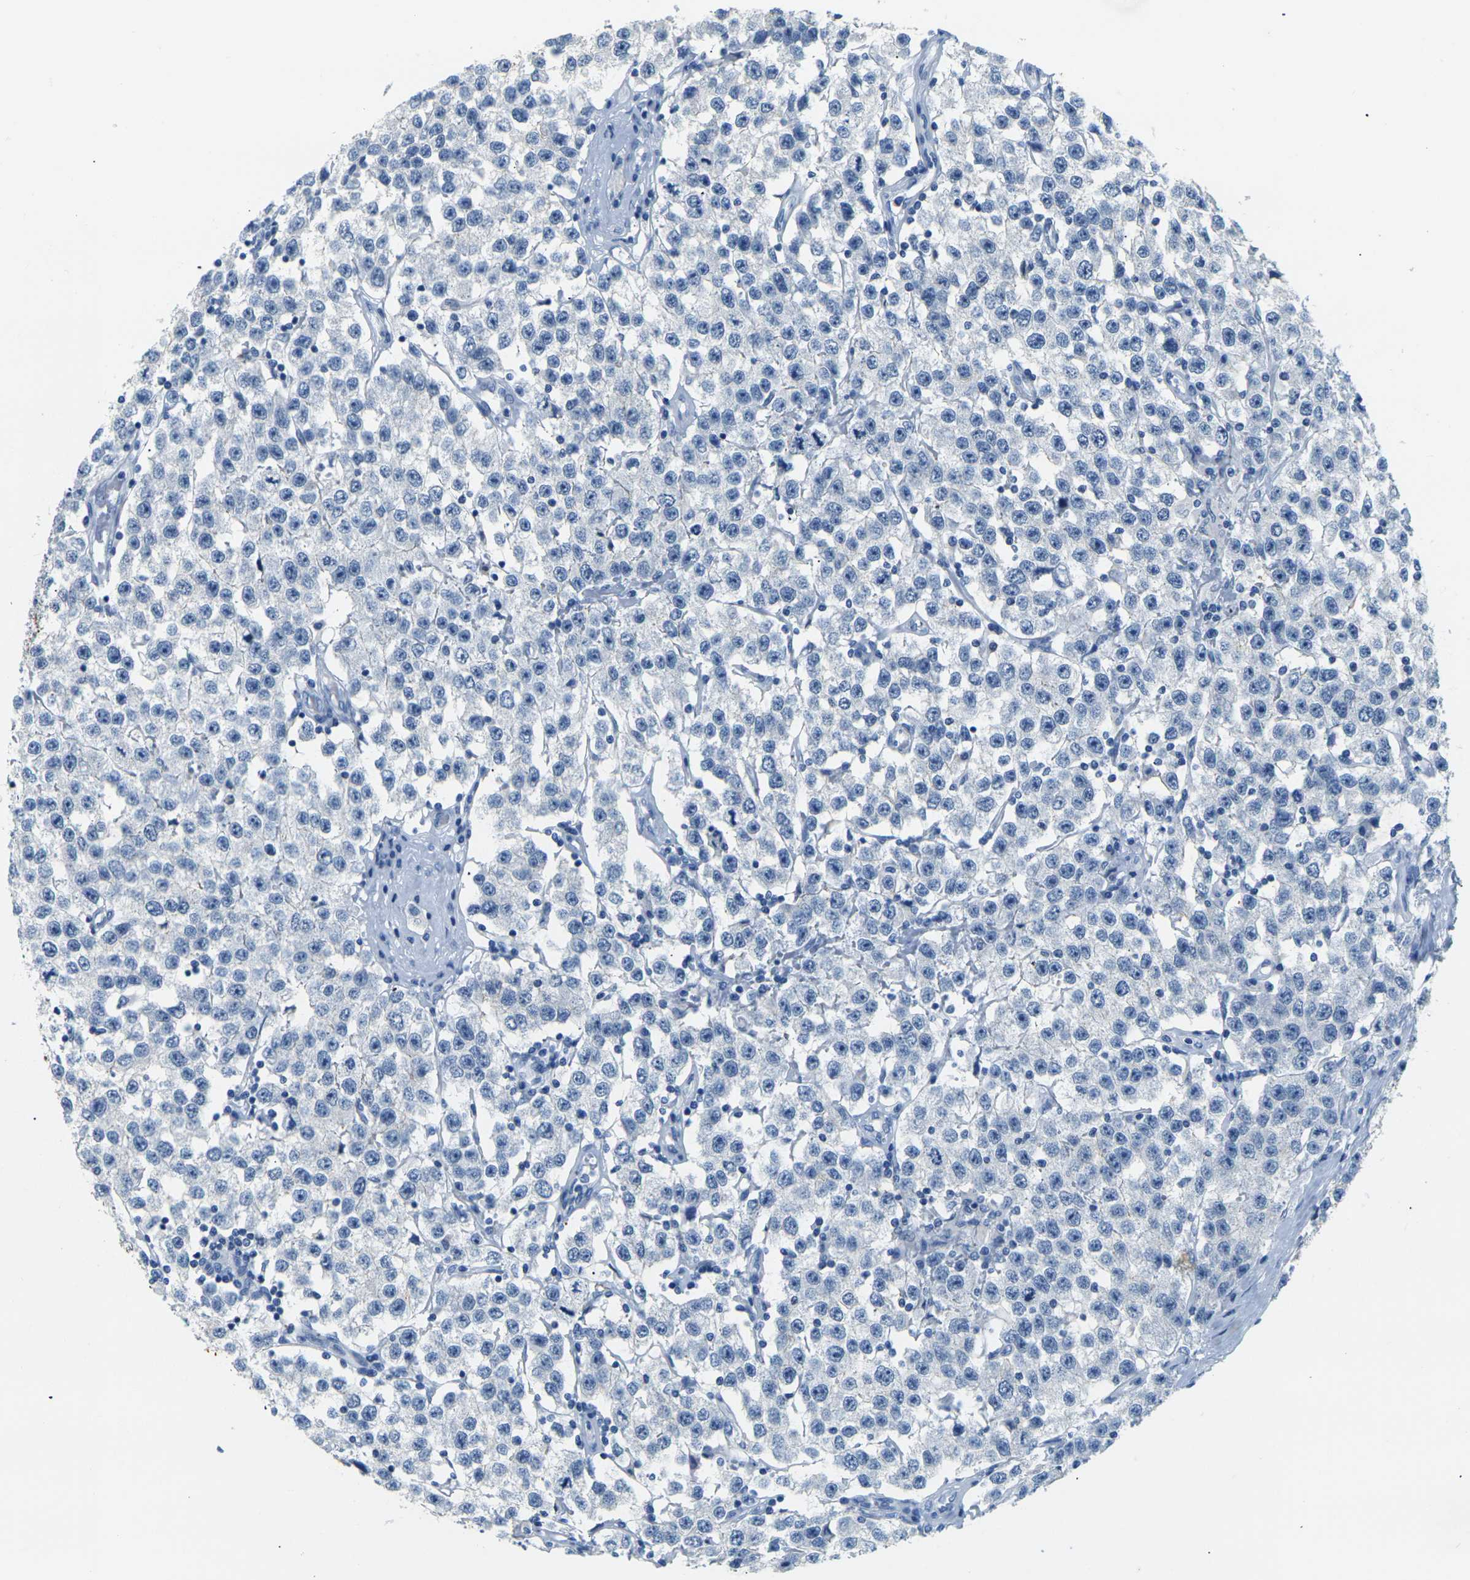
{"staining": {"intensity": "negative", "quantity": "none", "location": "none"}, "tissue": "testis cancer", "cell_type": "Tumor cells", "image_type": "cancer", "snomed": [{"axis": "morphology", "description": "Seminoma, NOS"}, {"axis": "topography", "description": "Testis"}], "caption": "This is an immunohistochemistry image of human seminoma (testis). There is no positivity in tumor cells.", "gene": "CLDN7", "patient": {"sex": "male", "age": 52}}